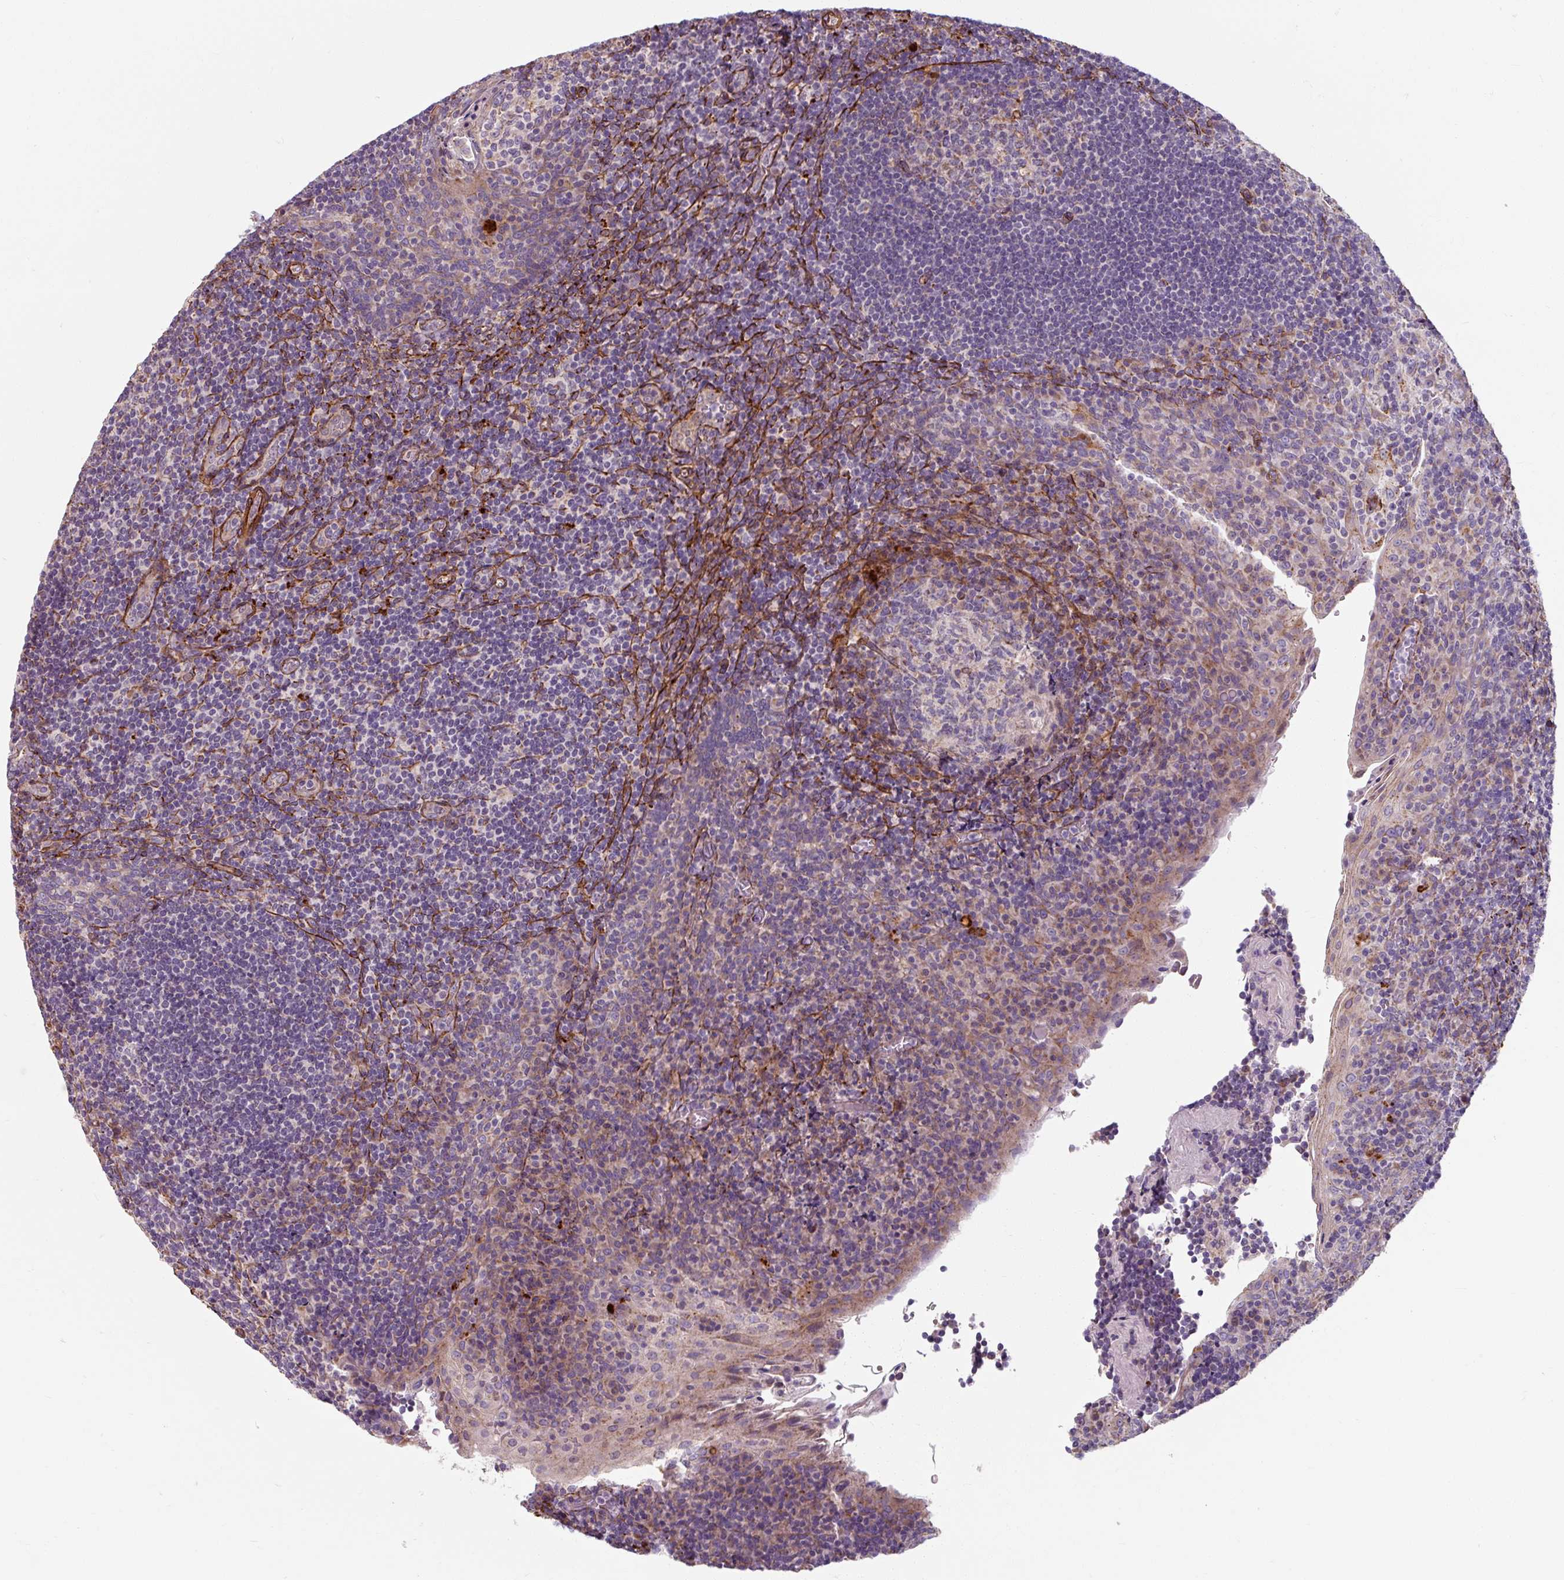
{"staining": {"intensity": "moderate", "quantity": "<25%", "location": "cytoplasmic/membranous"}, "tissue": "tonsil", "cell_type": "Germinal center cells", "image_type": "normal", "snomed": [{"axis": "morphology", "description": "Normal tissue, NOS"}, {"axis": "topography", "description": "Tonsil"}], "caption": "Brown immunohistochemical staining in benign human tonsil demonstrates moderate cytoplasmic/membranous positivity in about <25% of germinal center cells. (brown staining indicates protein expression, while blue staining denotes nuclei).", "gene": "MRPS5", "patient": {"sex": "male", "age": 17}}